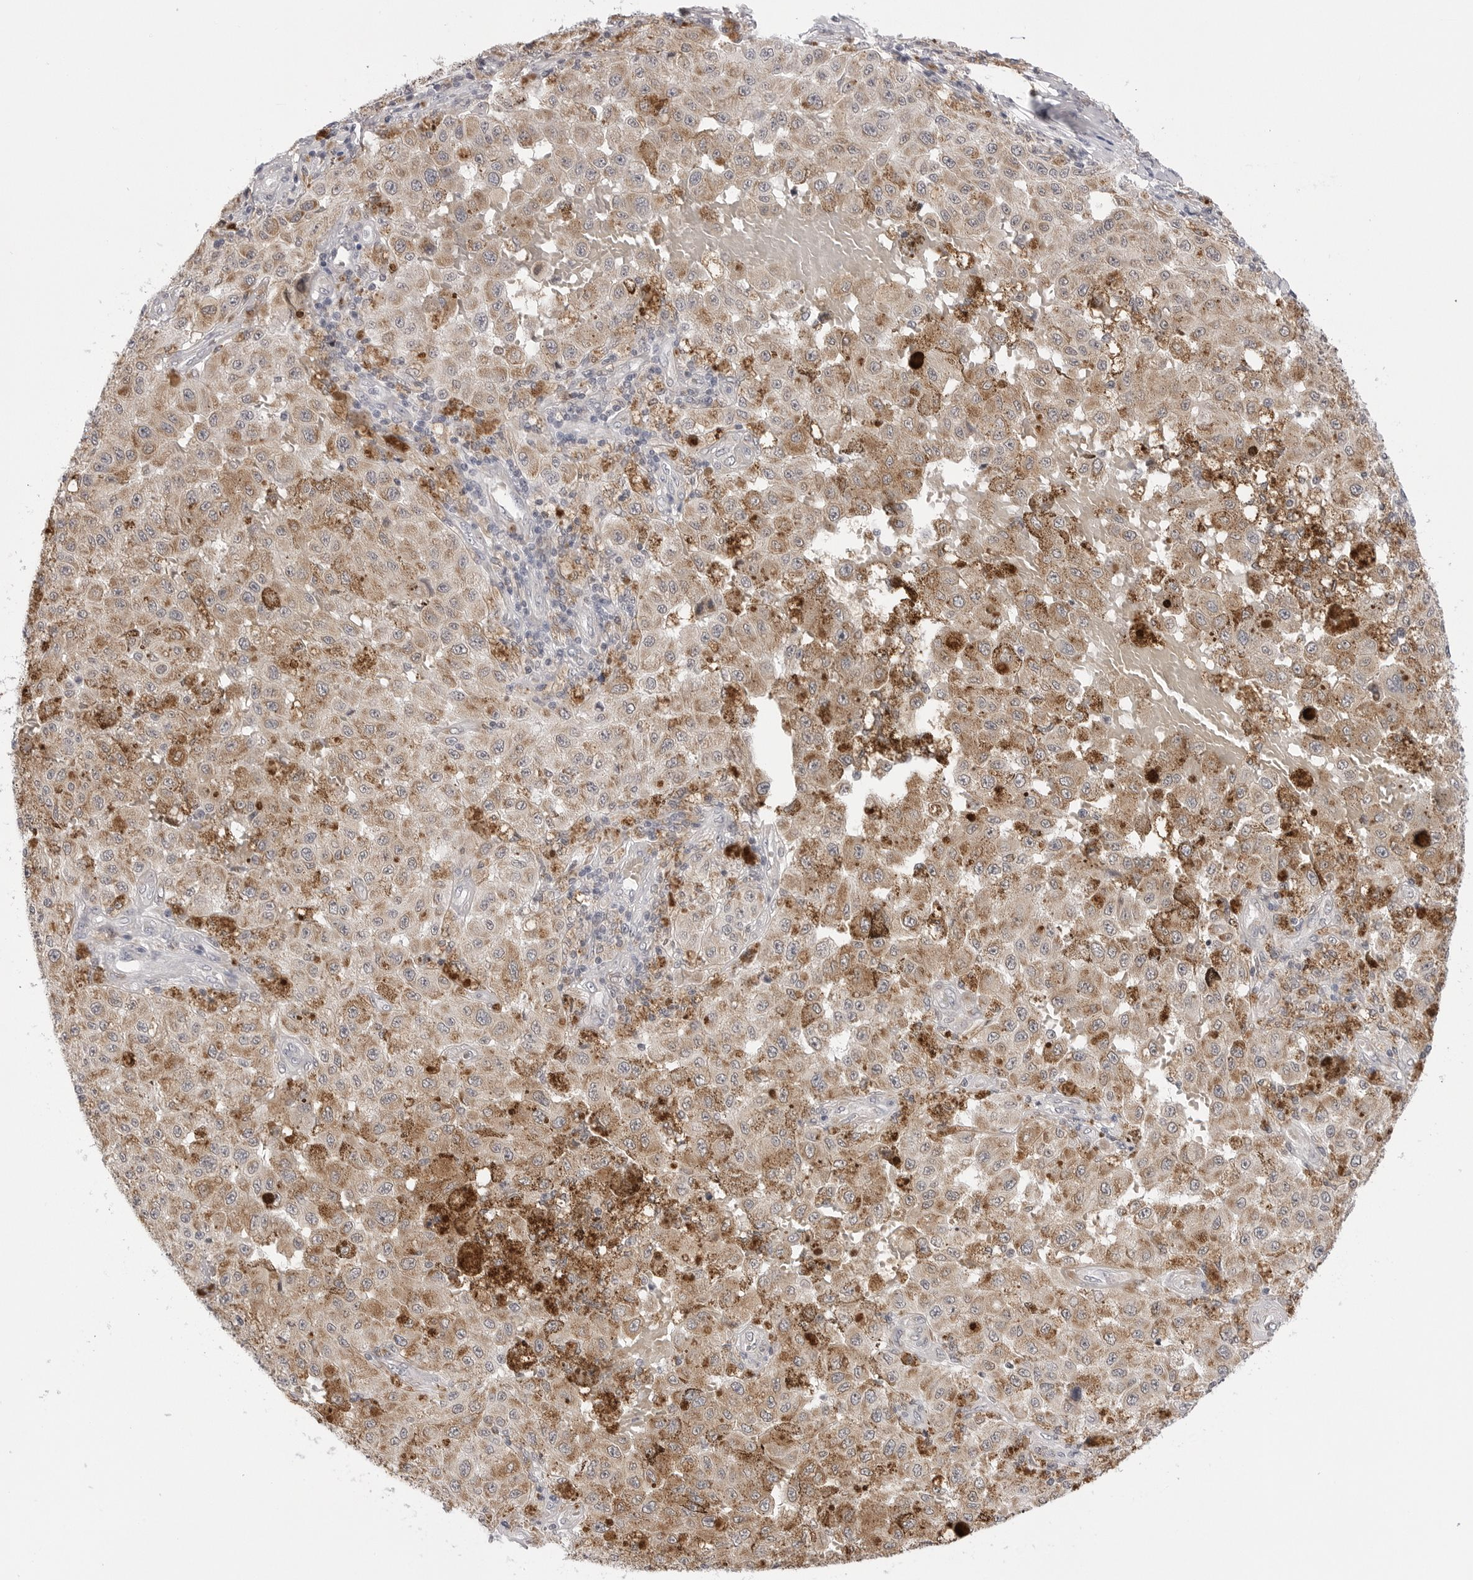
{"staining": {"intensity": "moderate", "quantity": ">75%", "location": "cytoplasmic/membranous"}, "tissue": "melanoma", "cell_type": "Tumor cells", "image_type": "cancer", "snomed": [{"axis": "morphology", "description": "Malignant melanoma, NOS"}, {"axis": "topography", "description": "Skin"}], "caption": "This is a histology image of immunohistochemistry staining of malignant melanoma, which shows moderate positivity in the cytoplasmic/membranous of tumor cells.", "gene": "RPN1", "patient": {"sex": "female", "age": 64}}